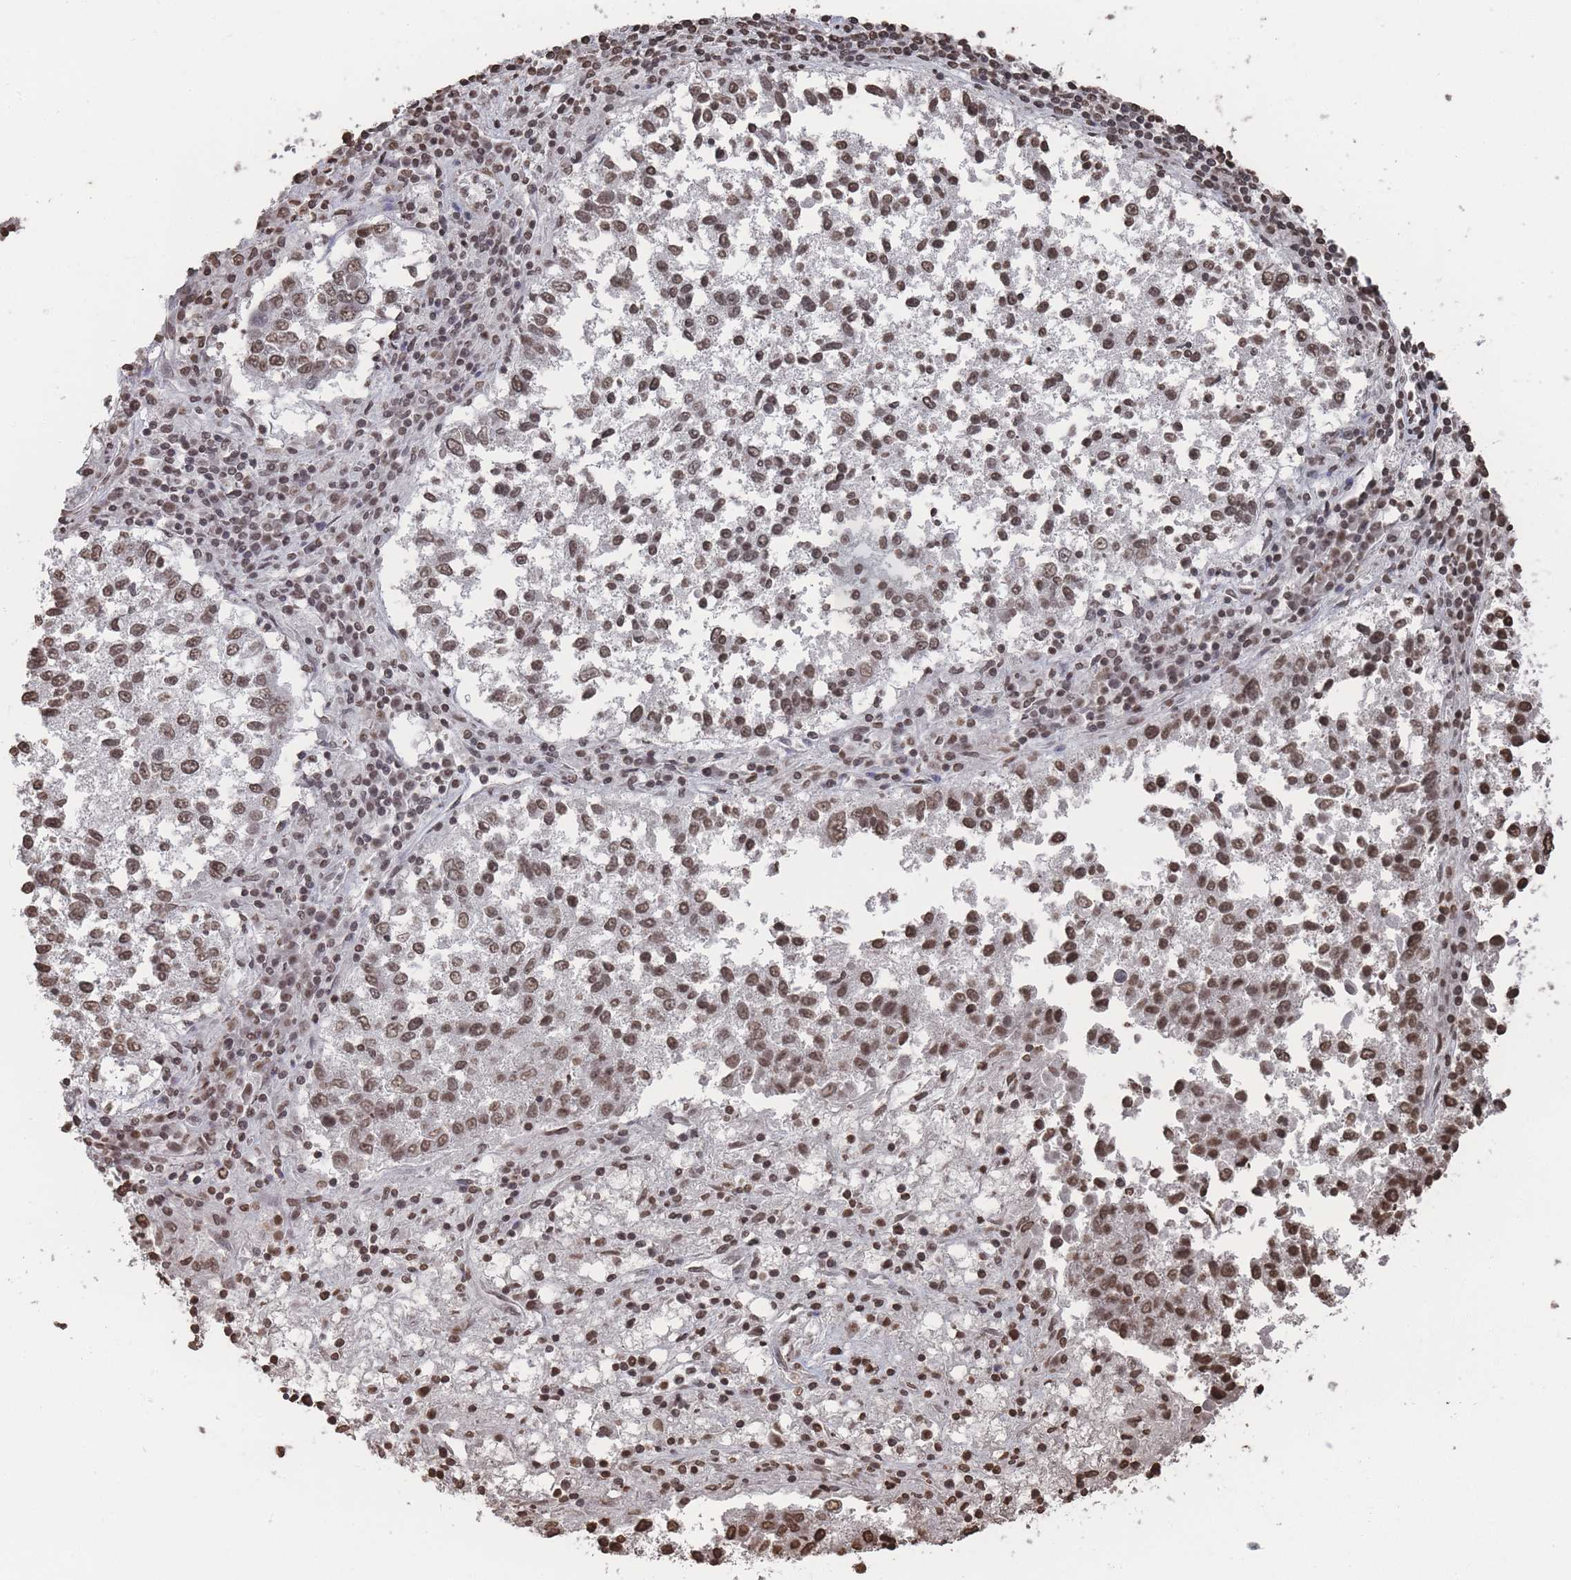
{"staining": {"intensity": "moderate", "quantity": ">75%", "location": "nuclear"}, "tissue": "lung cancer", "cell_type": "Tumor cells", "image_type": "cancer", "snomed": [{"axis": "morphology", "description": "Squamous cell carcinoma, NOS"}, {"axis": "topography", "description": "Lung"}], "caption": "Immunohistochemical staining of lung cancer (squamous cell carcinoma) reveals medium levels of moderate nuclear staining in approximately >75% of tumor cells.", "gene": "PLEKHG5", "patient": {"sex": "male", "age": 73}}